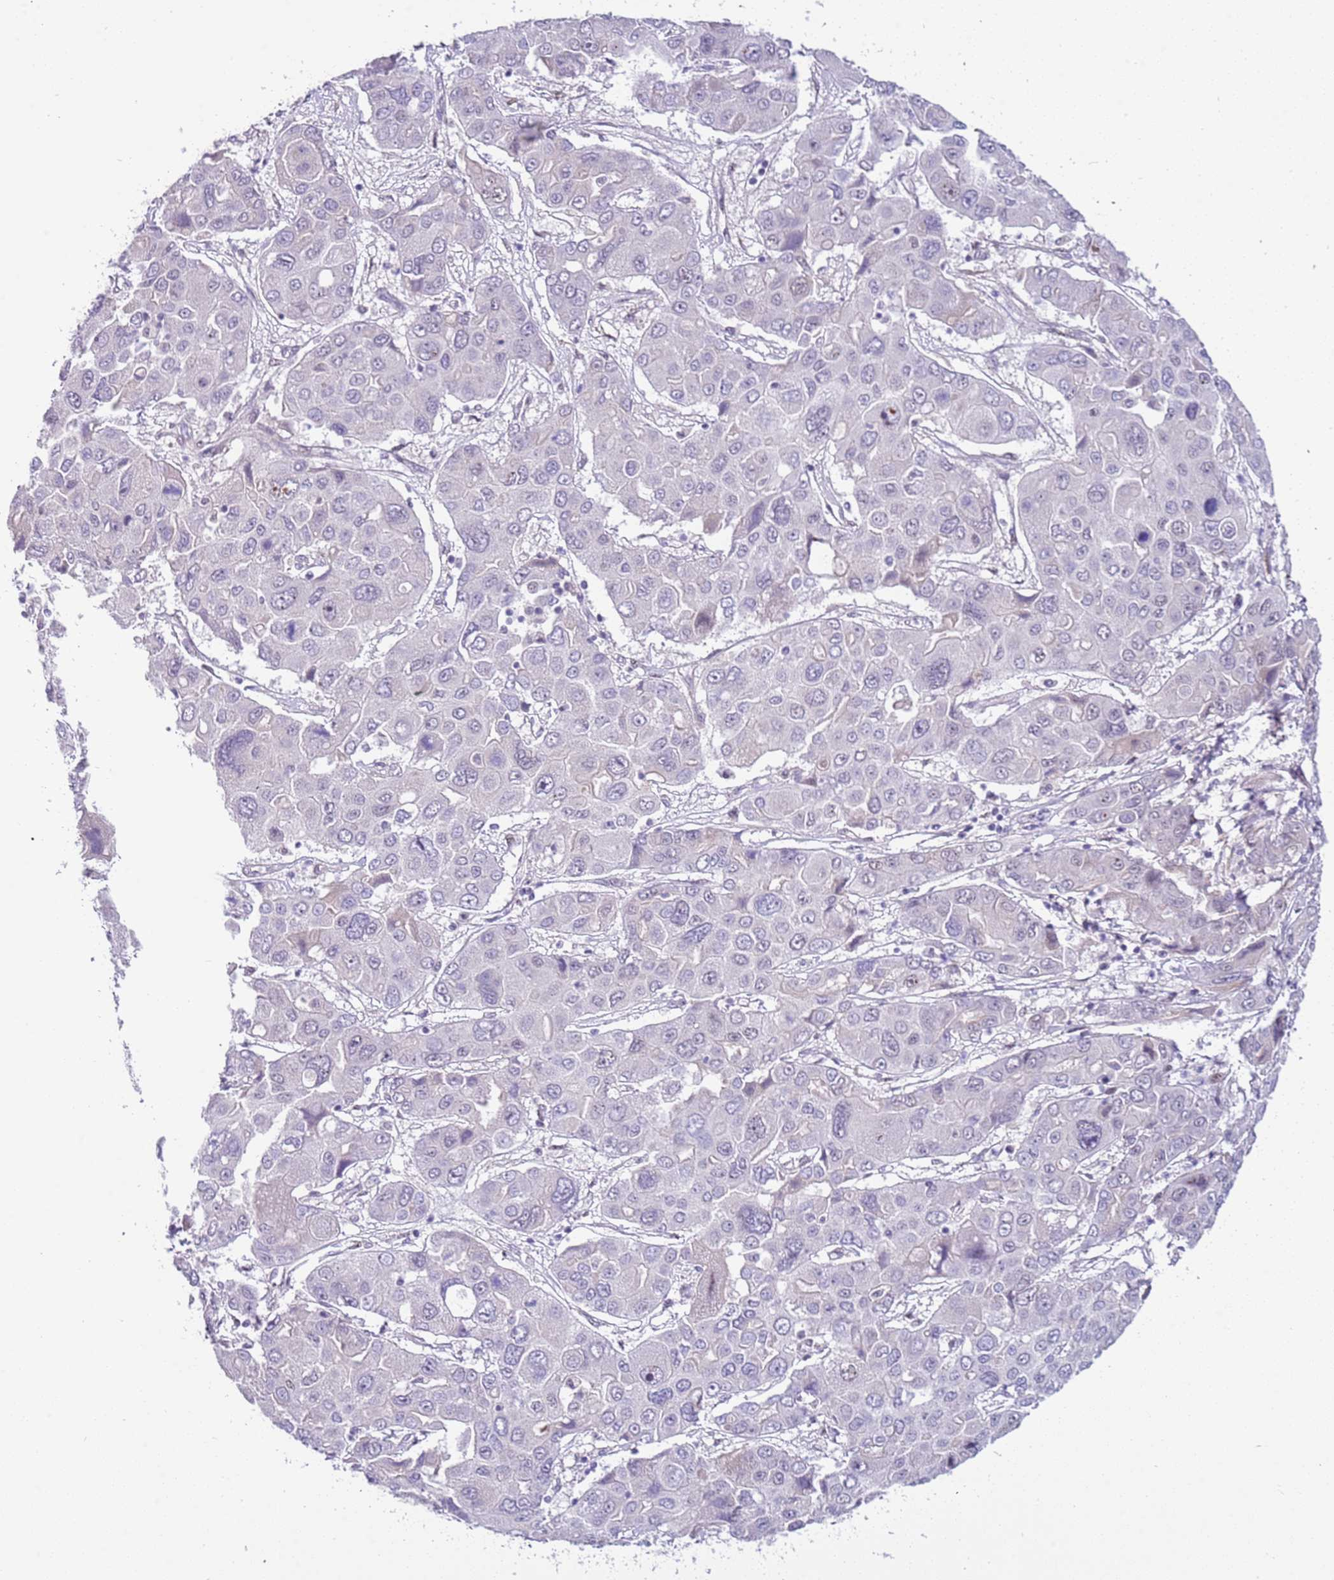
{"staining": {"intensity": "negative", "quantity": "none", "location": "none"}, "tissue": "liver cancer", "cell_type": "Tumor cells", "image_type": "cancer", "snomed": [{"axis": "morphology", "description": "Cholangiocarcinoma"}, {"axis": "topography", "description": "Liver"}], "caption": "The IHC image has no significant staining in tumor cells of liver cancer (cholangiocarcinoma) tissue.", "gene": "PLEKHH1", "patient": {"sex": "male", "age": 67}}